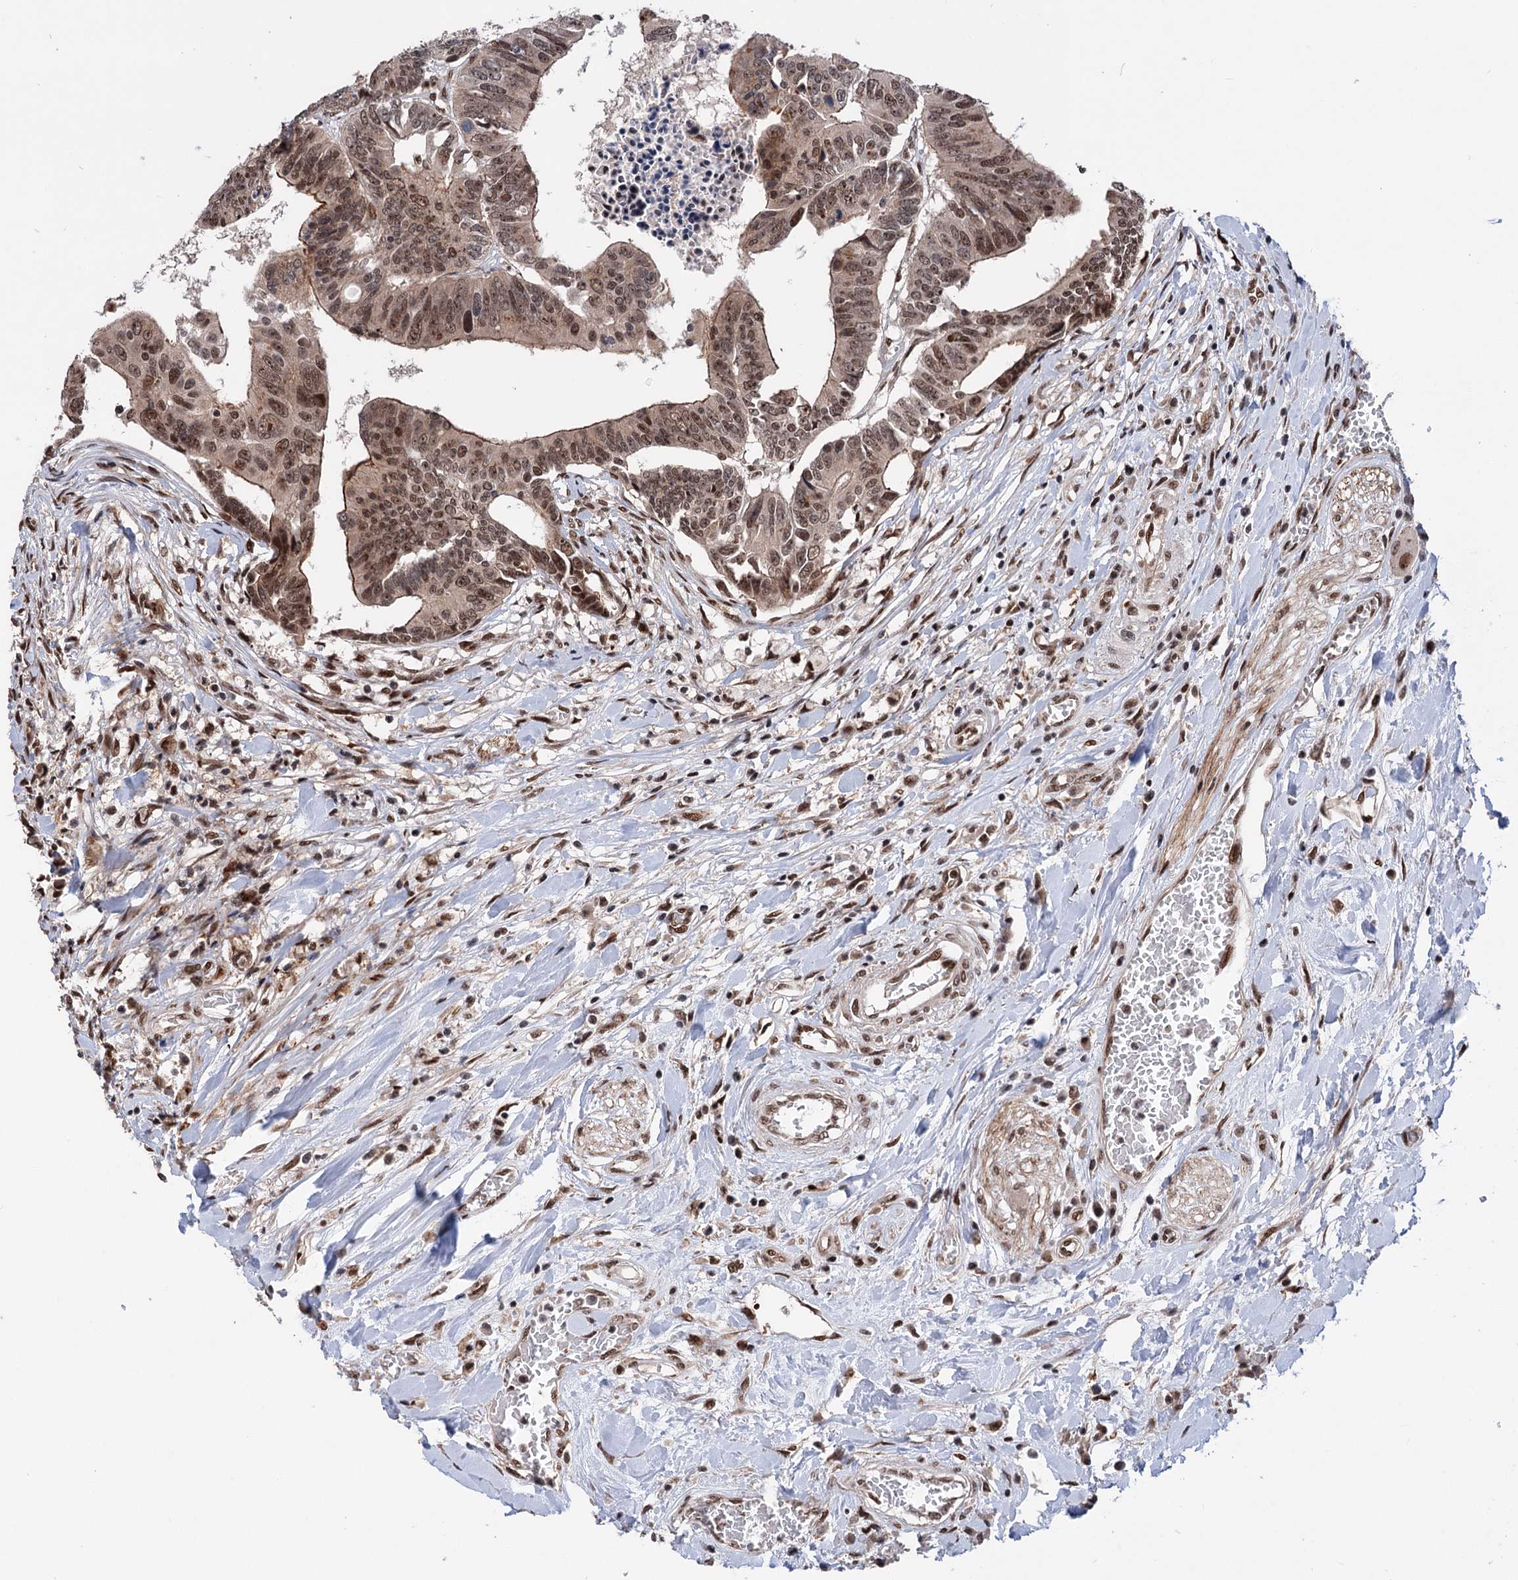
{"staining": {"intensity": "moderate", "quantity": ">75%", "location": "cytoplasmic/membranous,nuclear"}, "tissue": "colorectal cancer", "cell_type": "Tumor cells", "image_type": "cancer", "snomed": [{"axis": "morphology", "description": "Adenocarcinoma, NOS"}, {"axis": "topography", "description": "Rectum"}], "caption": "A brown stain labels moderate cytoplasmic/membranous and nuclear staining of a protein in human adenocarcinoma (colorectal) tumor cells. The staining is performed using DAB brown chromogen to label protein expression. The nuclei are counter-stained blue using hematoxylin.", "gene": "MAML1", "patient": {"sex": "female", "age": 65}}